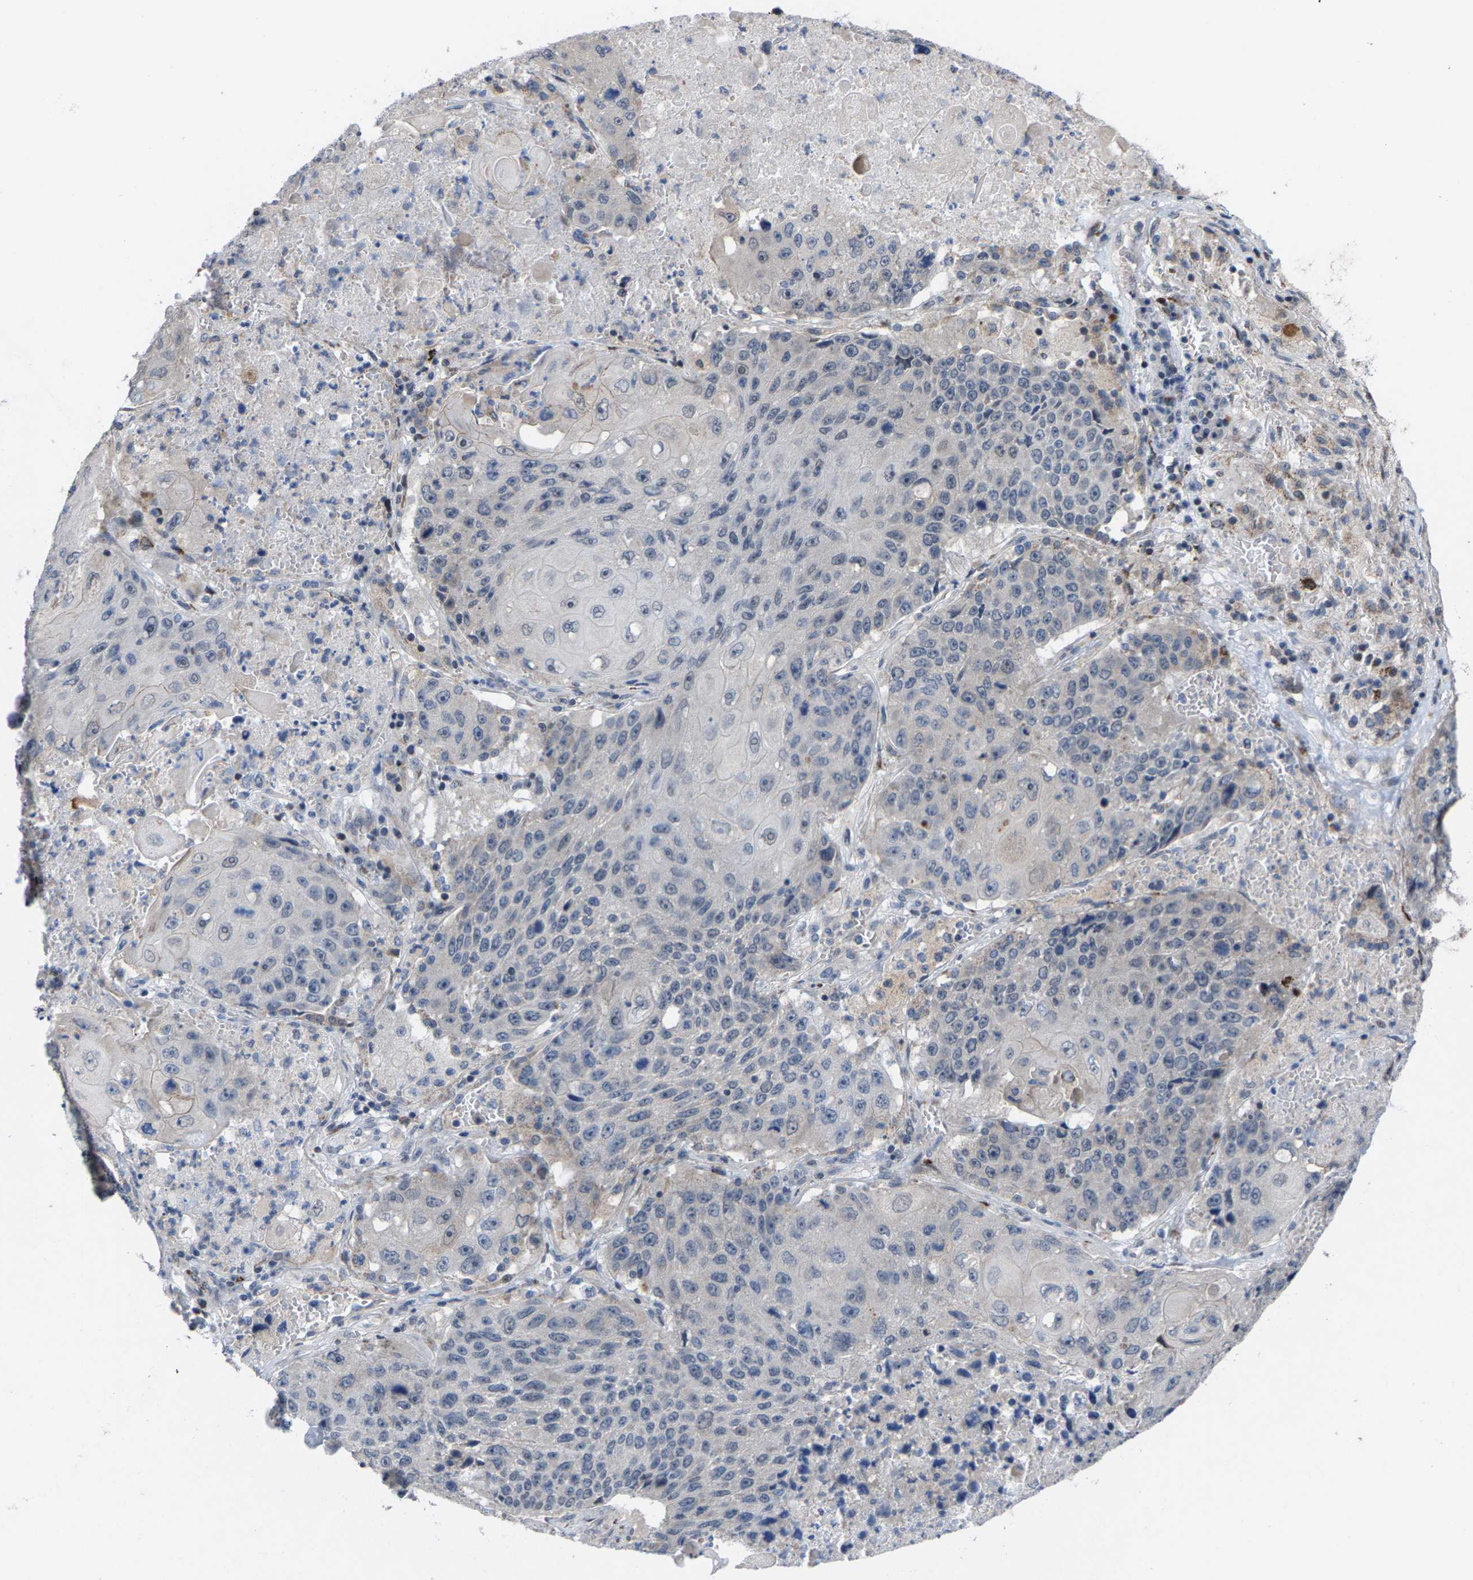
{"staining": {"intensity": "negative", "quantity": "none", "location": "none"}, "tissue": "lung cancer", "cell_type": "Tumor cells", "image_type": "cancer", "snomed": [{"axis": "morphology", "description": "Squamous cell carcinoma, NOS"}, {"axis": "topography", "description": "Lung"}], "caption": "Human lung squamous cell carcinoma stained for a protein using immunohistochemistry (IHC) displays no positivity in tumor cells.", "gene": "TDRKH", "patient": {"sex": "male", "age": 61}}